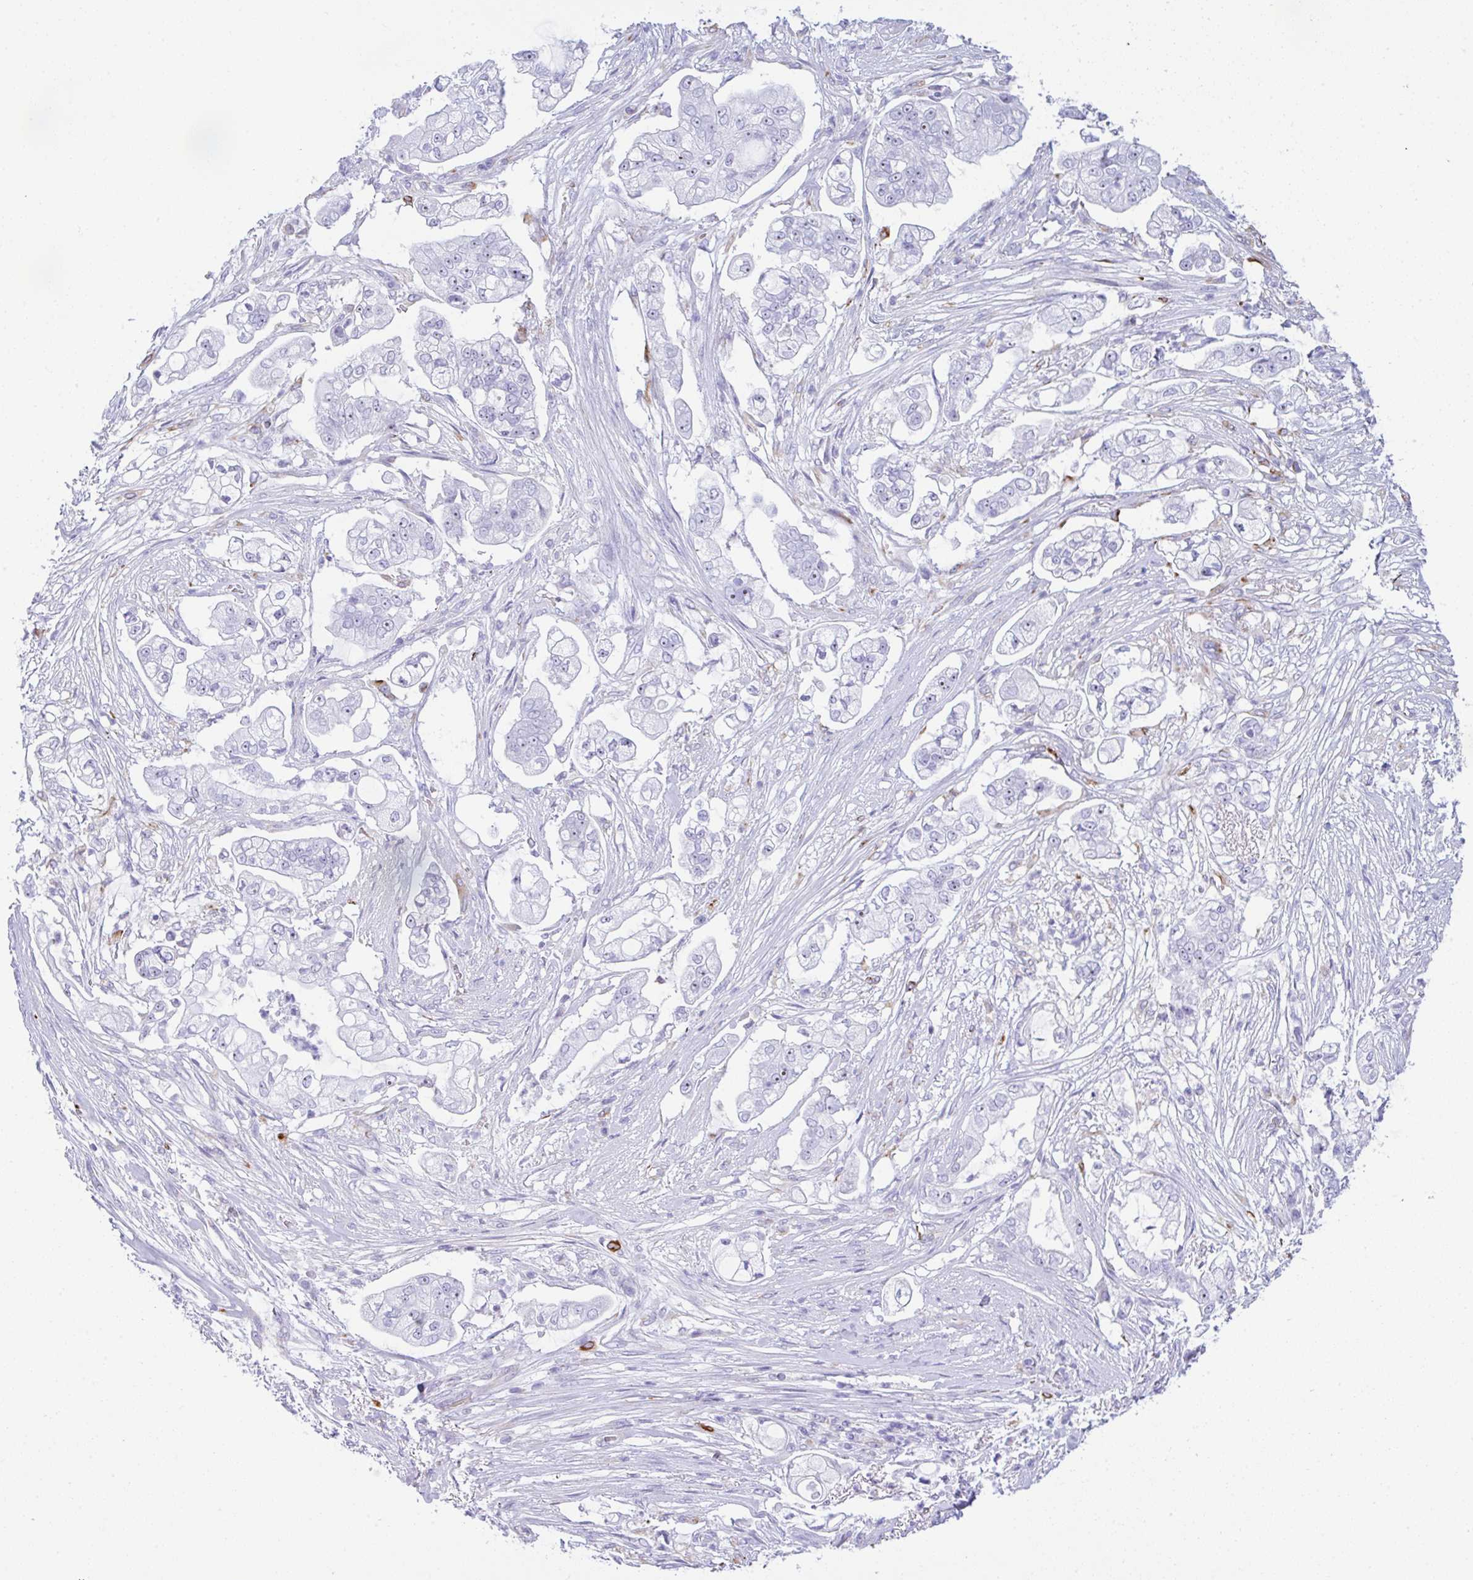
{"staining": {"intensity": "negative", "quantity": "none", "location": "none"}, "tissue": "pancreatic cancer", "cell_type": "Tumor cells", "image_type": "cancer", "snomed": [{"axis": "morphology", "description": "Adenocarcinoma, NOS"}, {"axis": "topography", "description": "Pancreas"}], "caption": "Adenocarcinoma (pancreatic) stained for a protein using immunohistochemistry (IHC) reveals no expression tumor cells.", "gene": "NDUFAF8", "patient": {"sex": "female", "age": 69}}